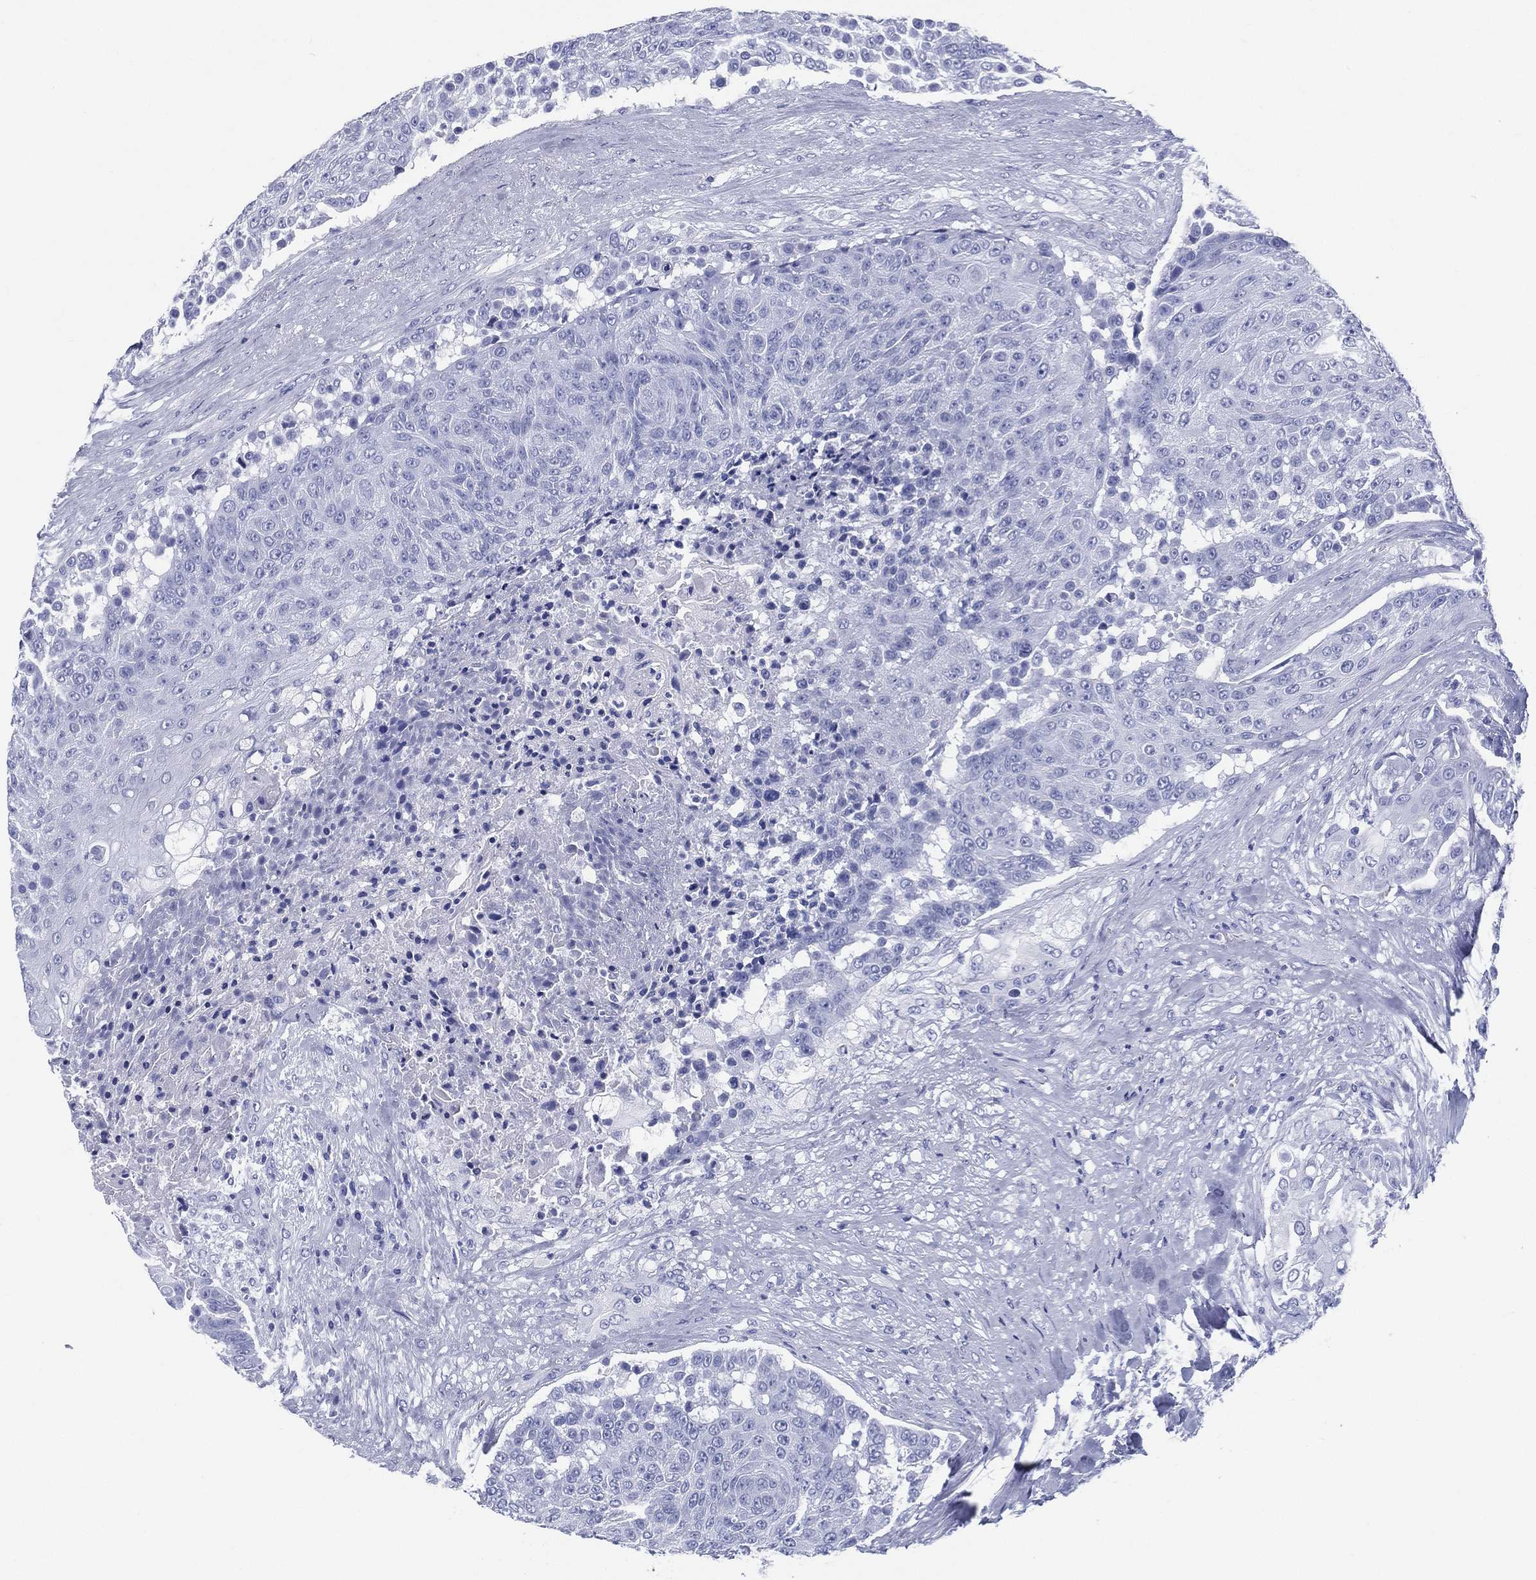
{"staining": {"intensity": "negative", "quantity": "none", "location": "none"}, "tissue": "urothelial cancer", "cell_type": "Tumor cells", "image_type": "cancer", "snomed": [{"axis": "morphology", "description": "Urothelial carcinoma, High grade"}, {"axis": "topography", "description": "Urinary bladder"}], "caption": "Image shows no protein expression in tumor cells of high-grade urothelial carcinoma tissue. (Brightfield microscopy of DAB immunohistochemistry at high magnification).", "gene": "RSPH4A", "patient": {"sex": "female", "age": 63}}